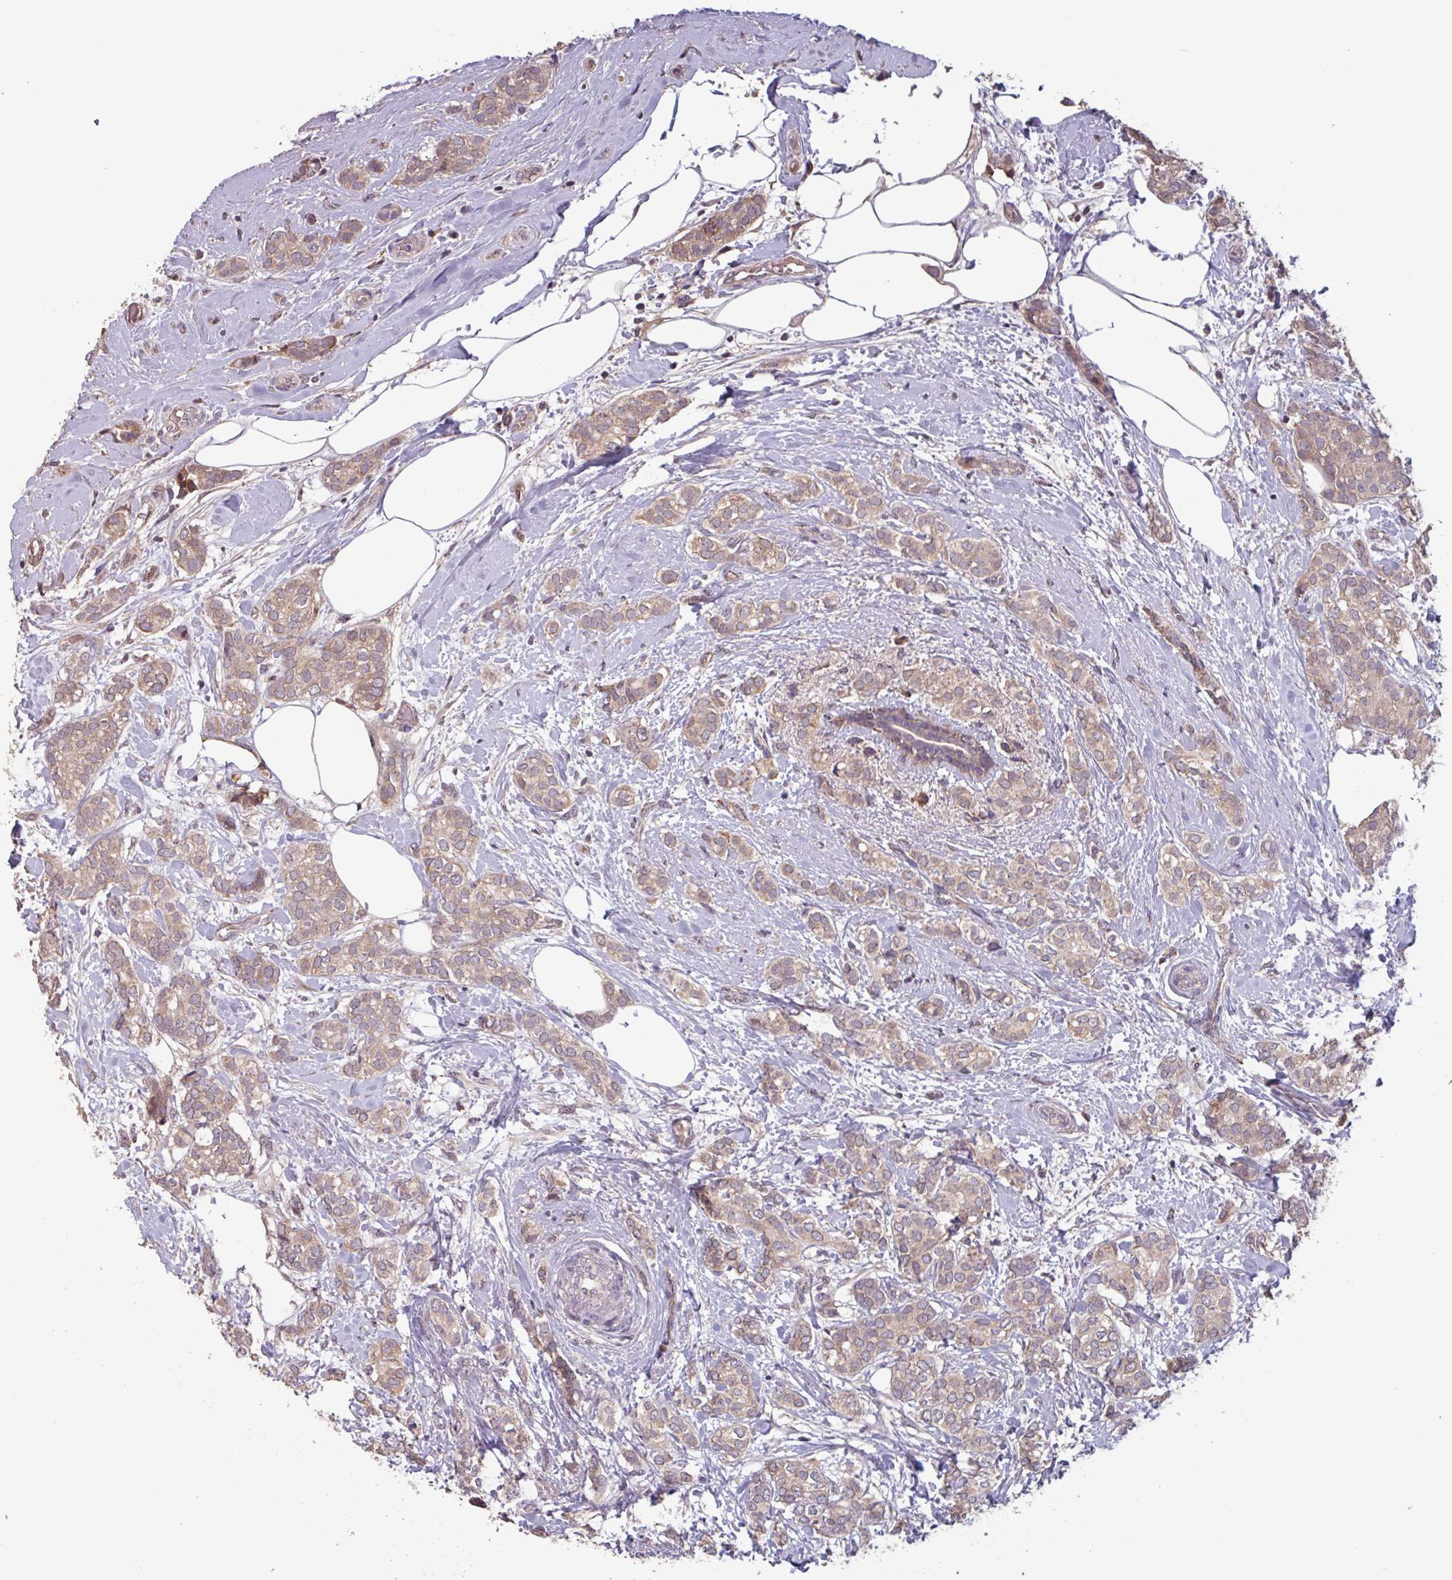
{"staining": {"intensity": "weak", "quantity": ">75%", "location": "cytoplasmic/membranous"}, "tissue": "breast cancer", "cell_type": "Tumor cells", "image_type": "cancer", "snomed": [{"axis": "morphology", "description": "Duct carcinoma"}, {"axis": "topography", "description": "Breast"}], "caption": "IHC micrograph of neoplastic tissue: breast cancer stained using immunohistochemistry (IHC) reveals low levels of weak protein expression localized specifically in the cytoplasmic/membranous of tumor cells, appearing as a cytoplasmic/membranous brown color.", "gene": "TMEM88", "patient": {"sex": "female", "age": 73}}